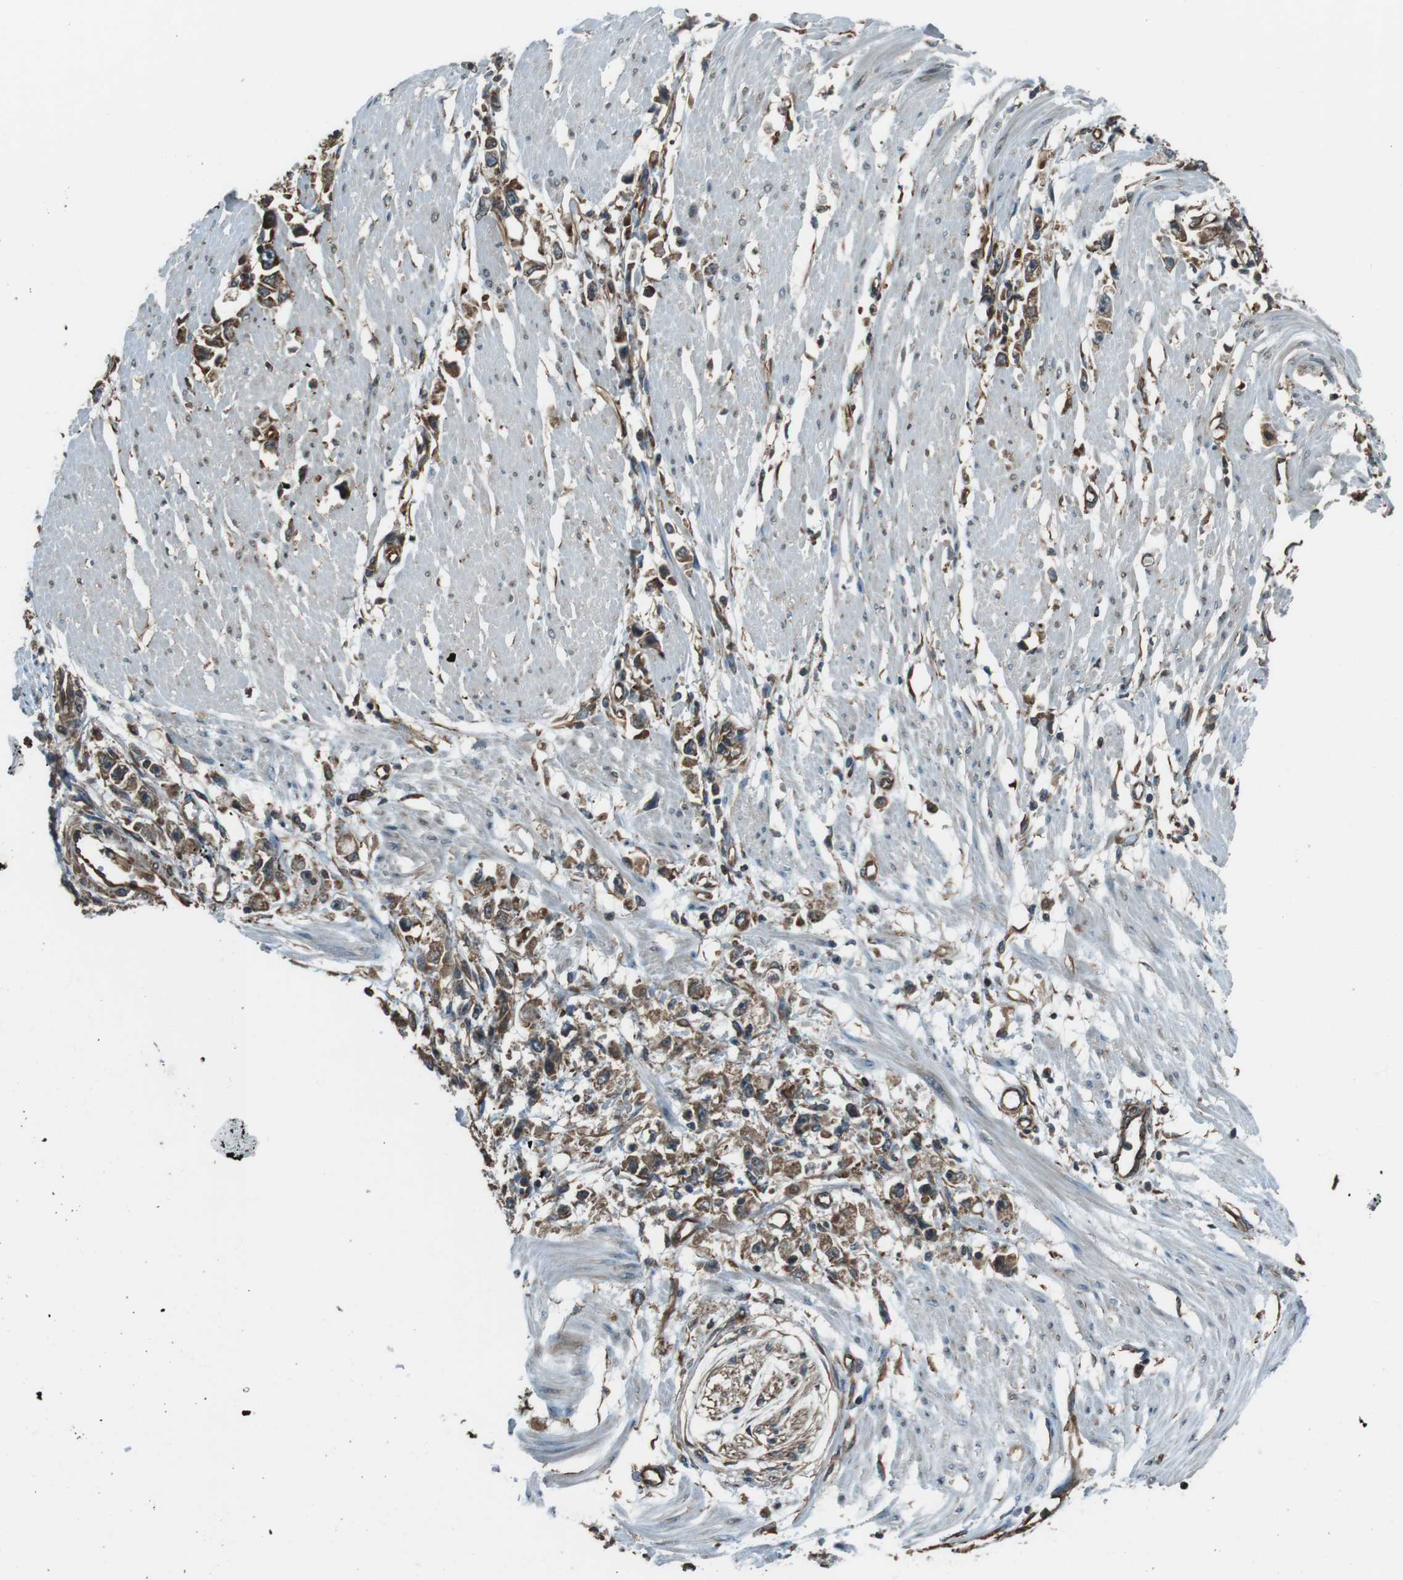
{"staining": {"intensity": "moderate", "quantity": ">75%", "location": "cytoplasmic/membranous"}, "tissue": "stomach cancer", "cell_type": "Tumor cells", "image_type": "cancer", "snomed": [{"axis": "morphology", "description": "Adenocarcinoma, NOS"}, {"axis": "topography", "description": "Stomach"}], "caption": "Approximately >75% of tumor cells in human adenocarcinoma (stomach) demonstrate moderate cytoplasmic/membranous protein staining as visualized by brown immunohistochemical staining.", "gene": "PA2G4", "patient": {"sex": "female", "age": 59}}